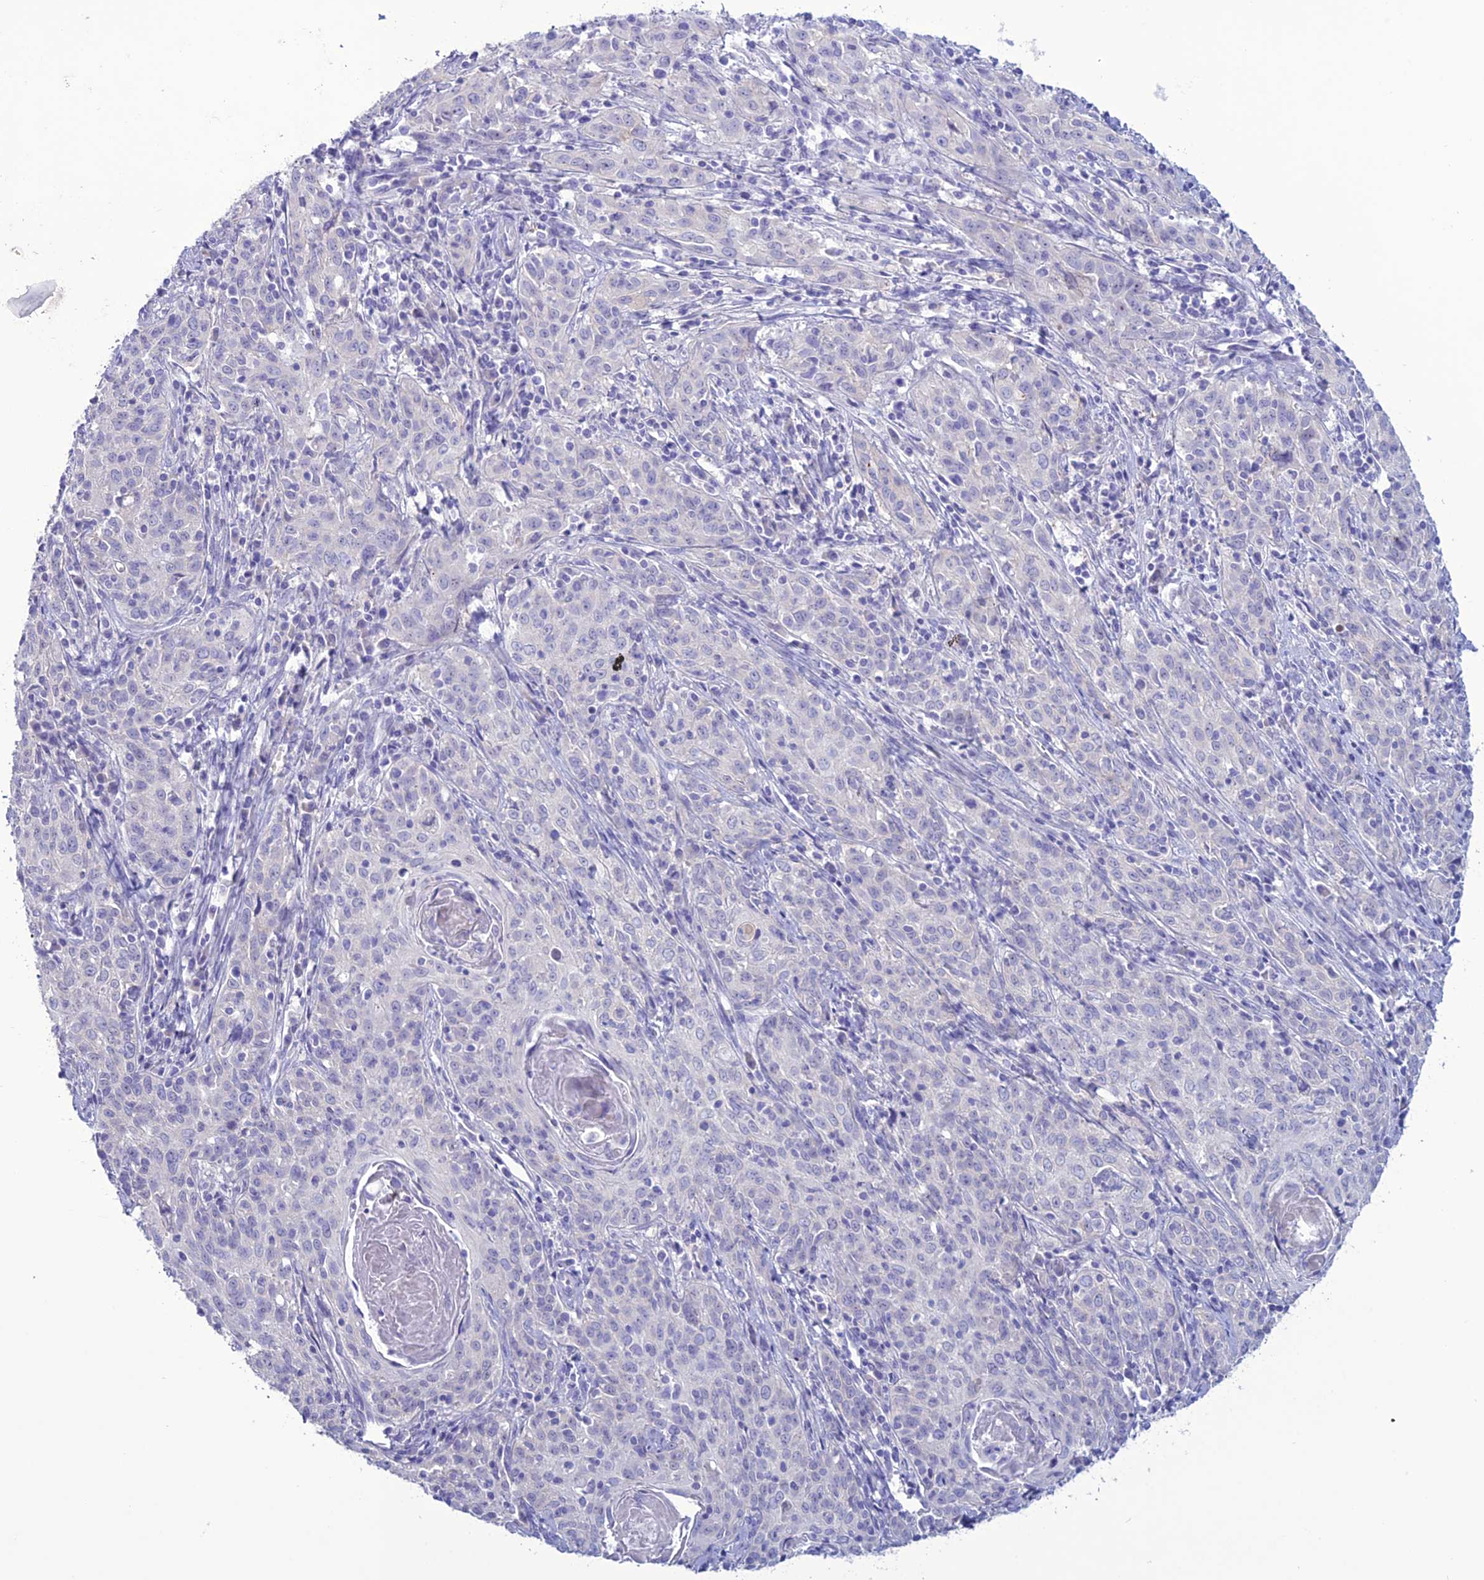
{"staining": {"intensity": "negative", "quantity": "none", "location": "none"}, "tissue": "cervical cancer", "cell_type": "Tumor cells", "image_type": "cancer", "snomed": [{"axis": "morphology", "description": "Squamous cell carcinoma, NOS"}, {"axis": "topography", "description": "Cervix"}], "caption": "The histopathology image demonstrates no staining of tumor cells in cervical cancer (squamous cell carcinoma). (IHC, brightfield microscopy, high magnification).", "gene": "CLEC2L", "patient": {"sex": "female", "age": 57}}